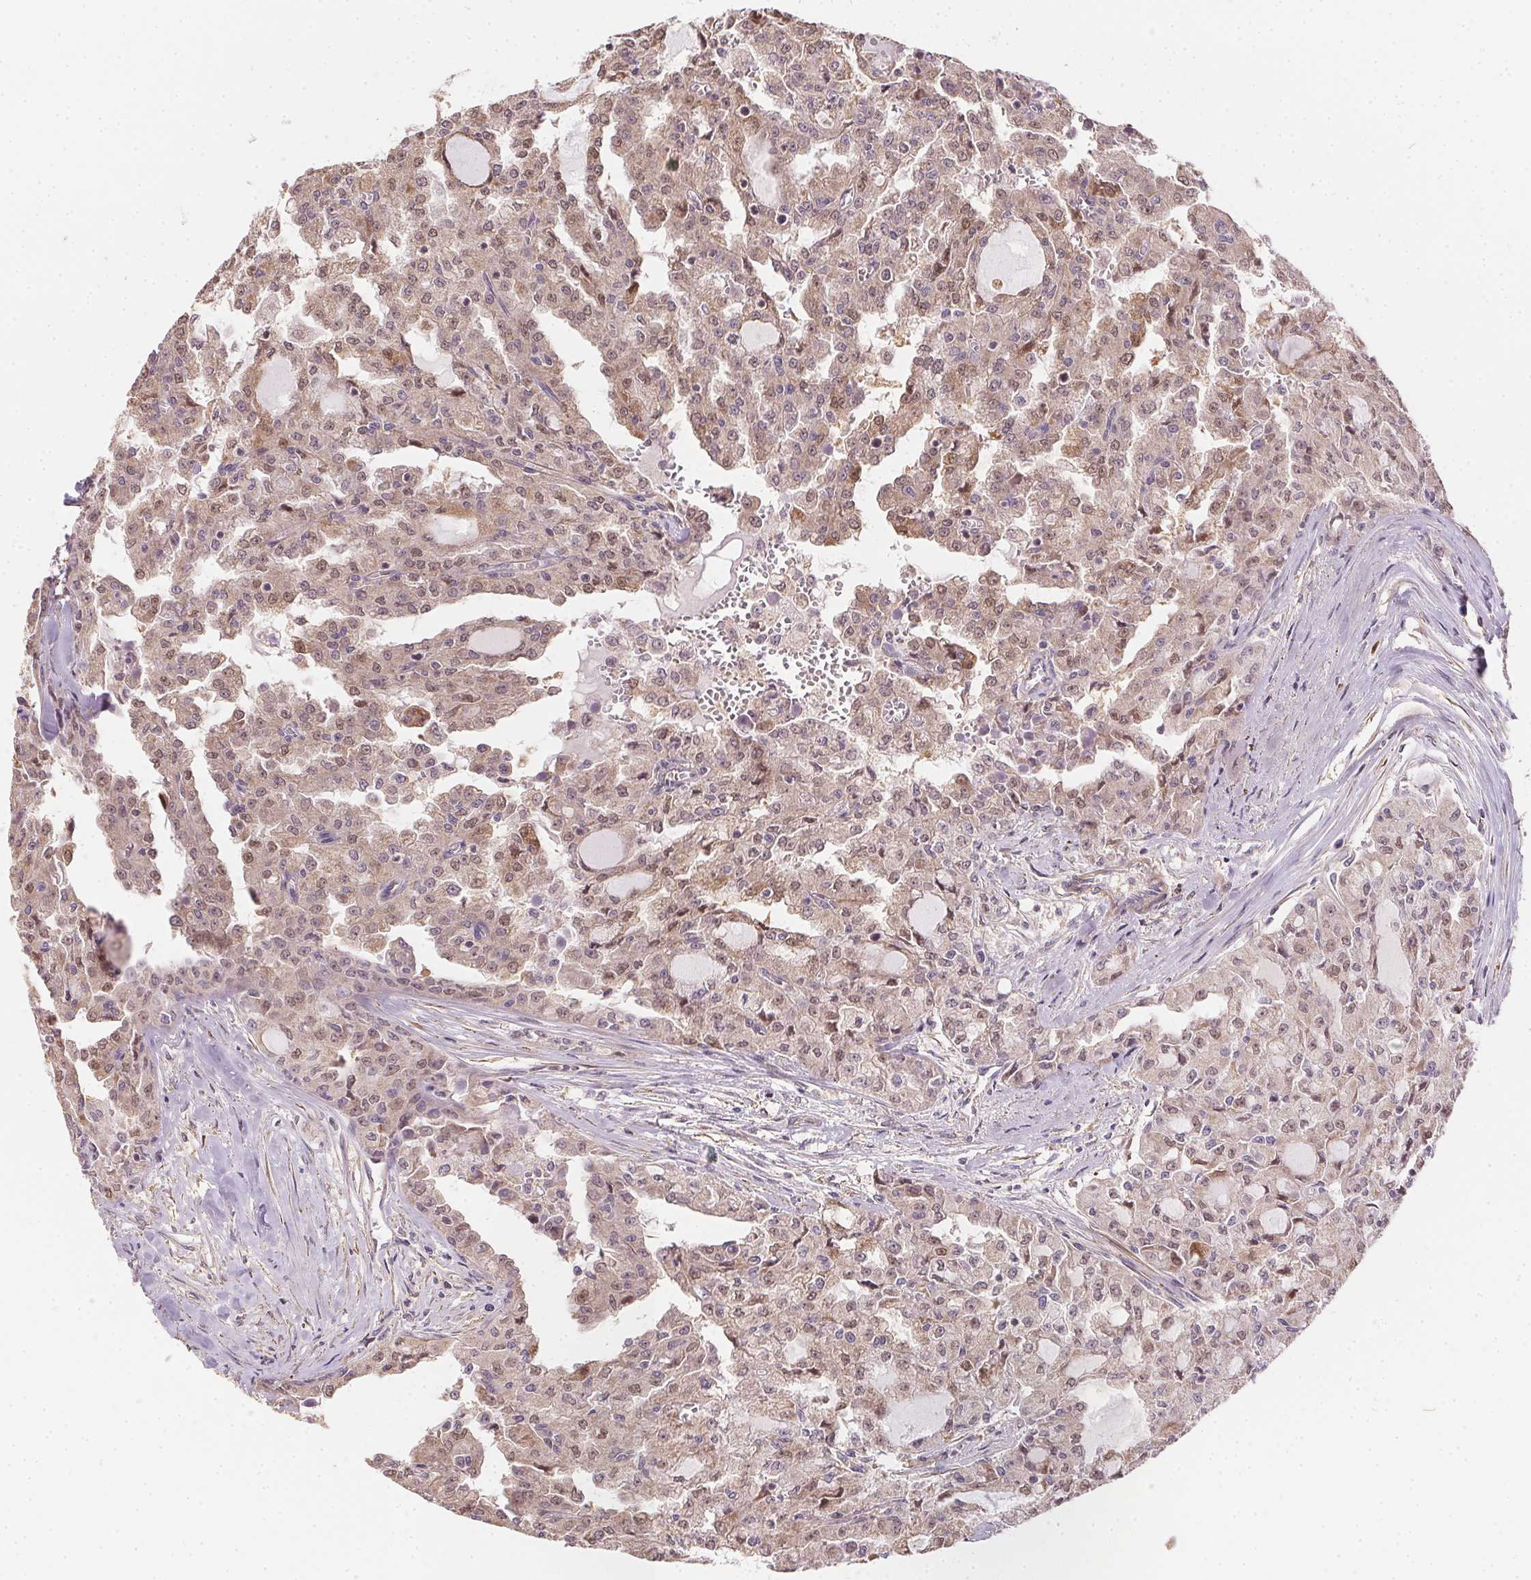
{"staining": {"intensity": "weak", "quantity": "25%-75%", "location": "cytoplasmic/membranous"}, "tissue": "head and neck cancer", "cell_type": "Tumor cells", "image_type": "cancer", "snomed": [{"axis": "morphology", "description": "Adenocarcinoma, NOS"}, {"axis": "topography", "description": "Head-Neck"}], "caption": "Protein analysis of adenocarcinoma (head and neck) tissue demonstrates weak cytoplasmic/membranous expression in about 25%-75% of tumor cells.", "gene": "REV3L", "patient": {"sex": "male", "age": 64}}